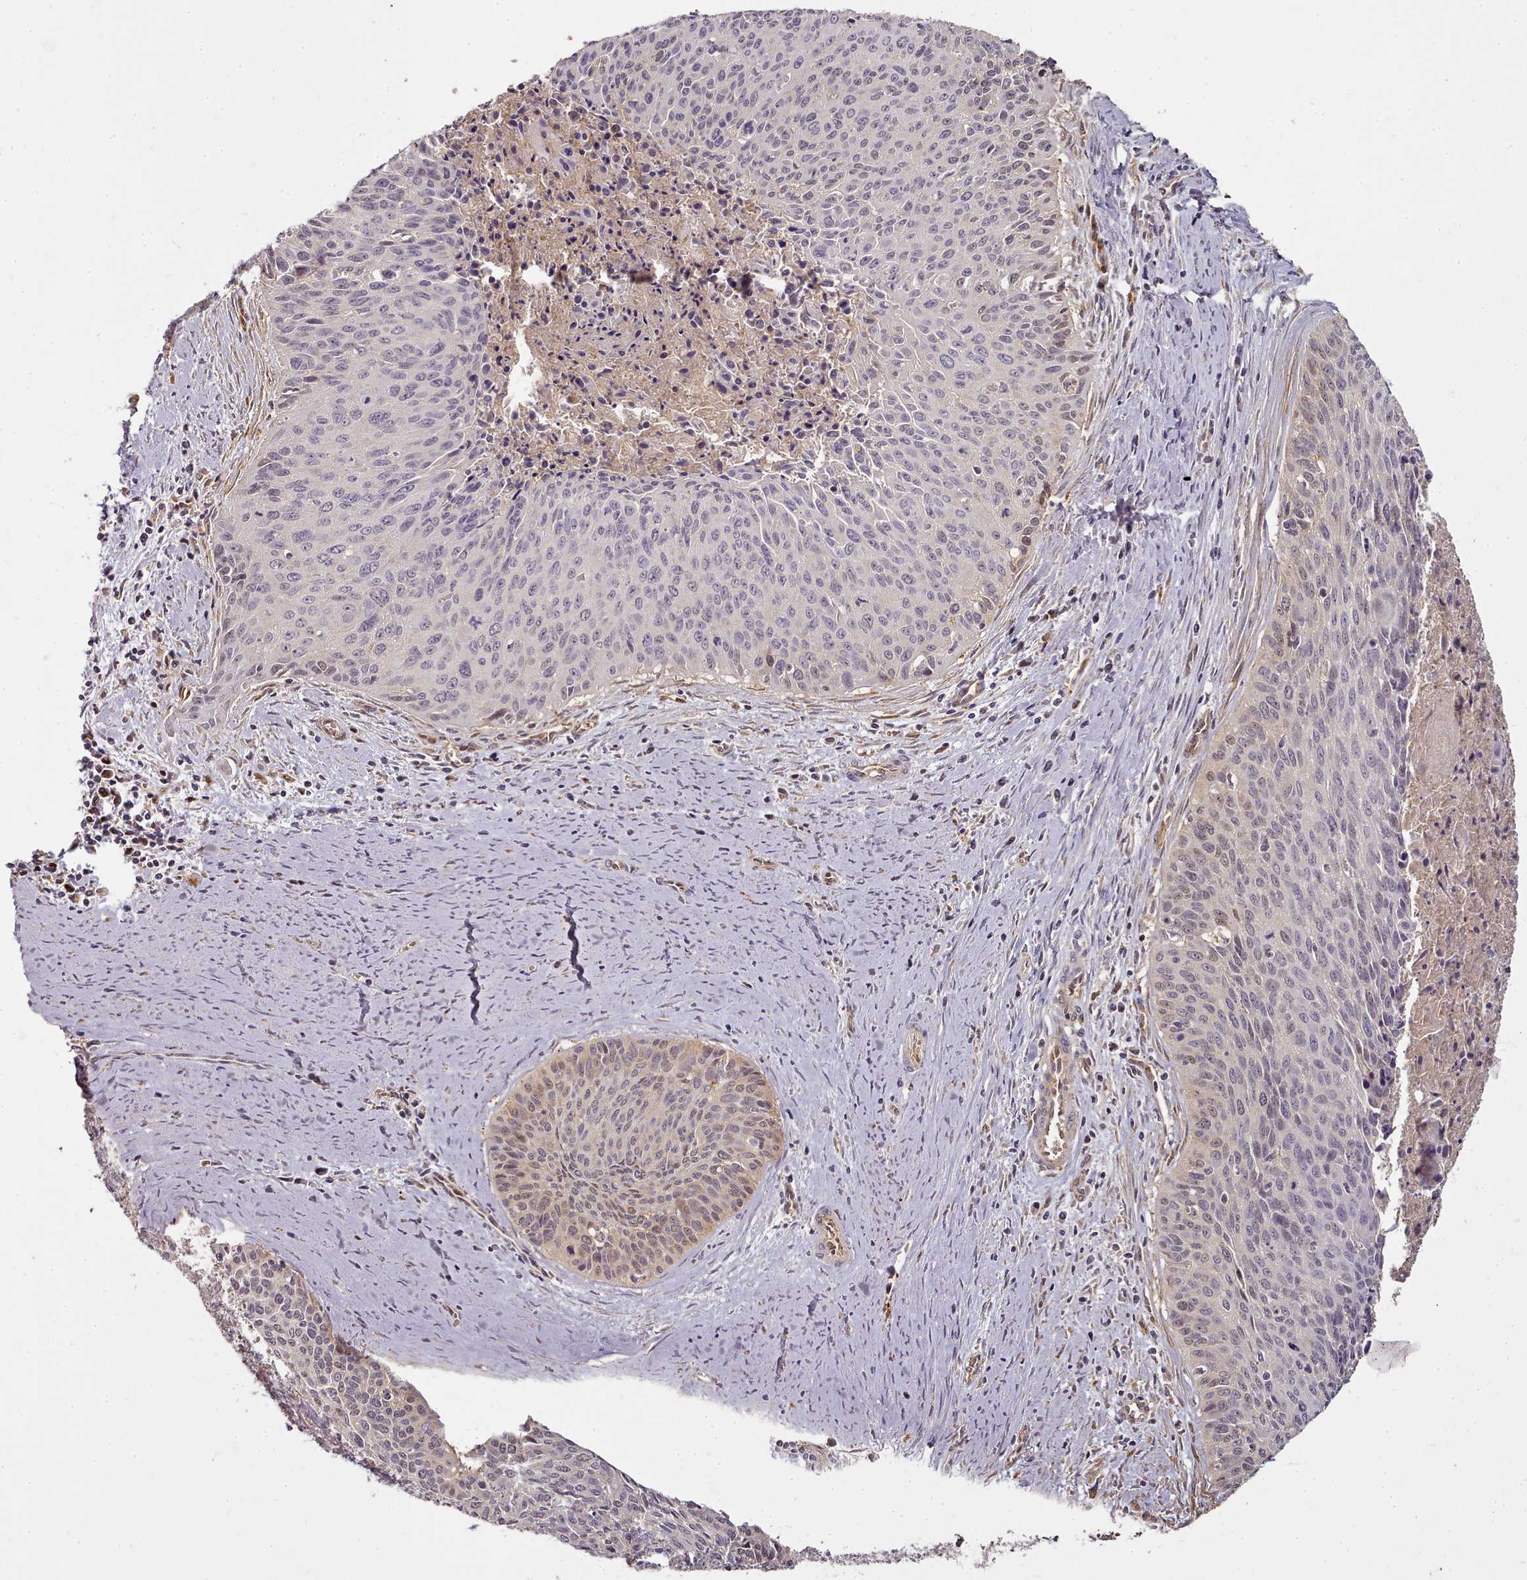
{"staining": {"intensity": "moderate", "quantity": "<25%", "location": "nuclear"}, "tissue": "cervical cancer", "cell_type": "Tumor cells", "image_type": "cancer", "snomed": [{"axis": "morphology", "description": "Squamous cell carcinoma, NOS"}, {"axis": "topography", "description": "Cervix"}], "caption": "Cervical cancer stained with immunohistochemistry (IHC) exhibits moderate nuclear positivity in approximately <25% of tumor cells.", "gene": "C1QTNF5", "patient": {"sex": "female", "age": 55}}